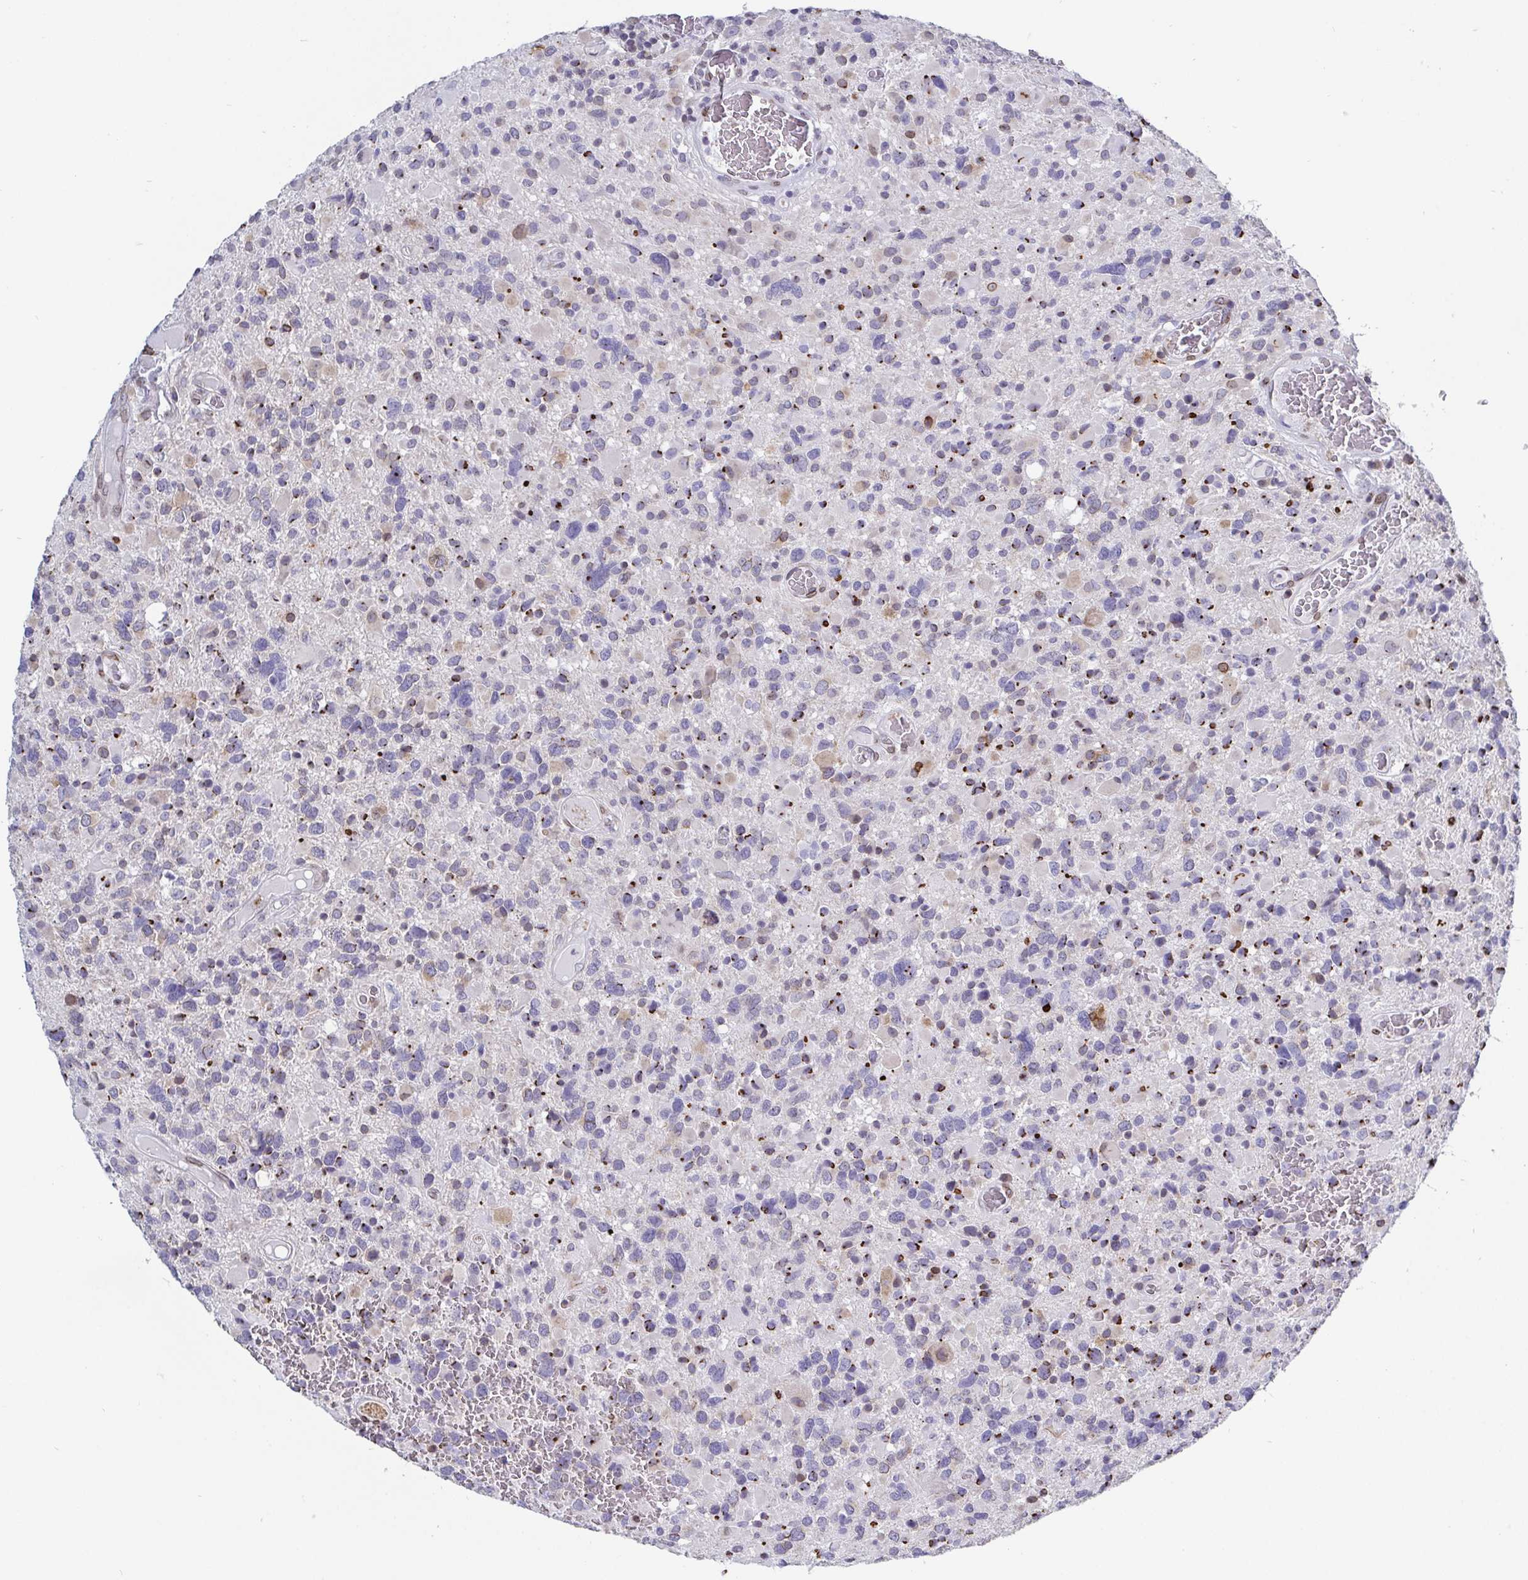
{"staining": {"intensity": "strong", "quantity": "25%-75%", "location": "cytoplasmic/membranous"}, "tissue": "glioma", "cell_type": "Tumor cells", "image_type": "cancer", "snomed": [{"axis": "morphology", "description": "Glioma, malignant, High grade"}, {"axis": "topography", "description": "Brain"}], "caption": "Human glioma stained with a protein marker shows strong staining in tumor cells.", "gene": "EMD", "patient": {"sex": "female", "age": 40}}